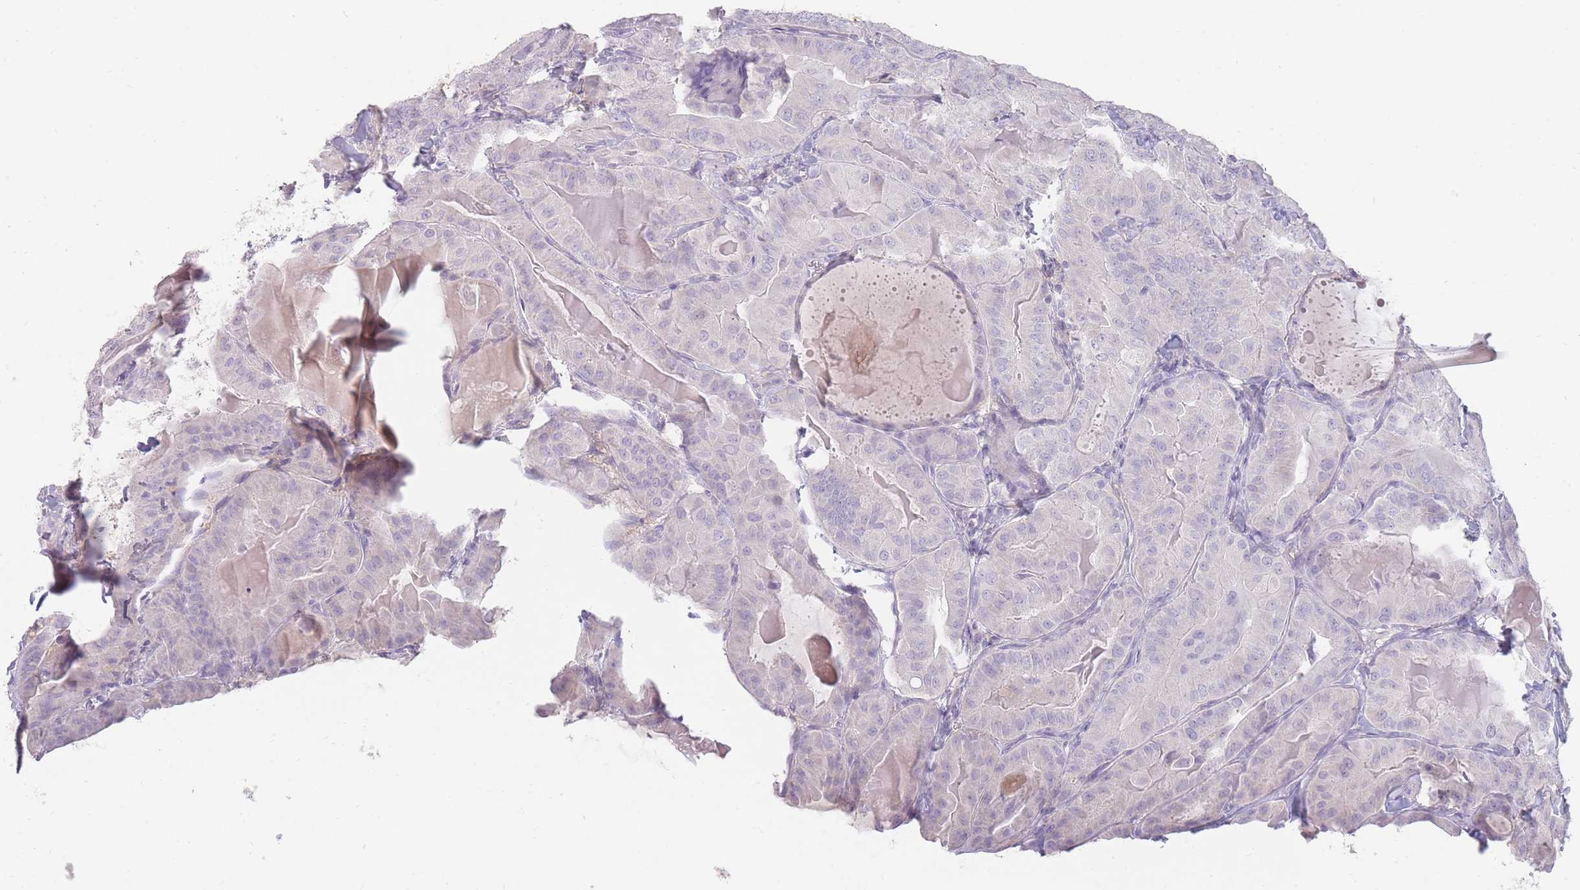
{"staining": {"intensity": "negative", "quantity": "none", "location": "none"}, "tissue": "thyroid cancer", "cell_type": "Tumor cells", "image_type": "cancer", "snomed": [{"axis": "morphology", "description": "Papillary adenocarcinoma, NOS"}, {"axis": "topography", "description": "Thyroid gland"}], "caption": "Immunohistochemistry (IHC) photomicrograph of neoplastic tissue: thyroid papillary adenocarcinoma stained with DAB (3,3'-diaminobenzidine) displays no significant protein positivity in tumor cells.", "gene": "PRG4", "patient": {"sex": "female", "age": 68}}